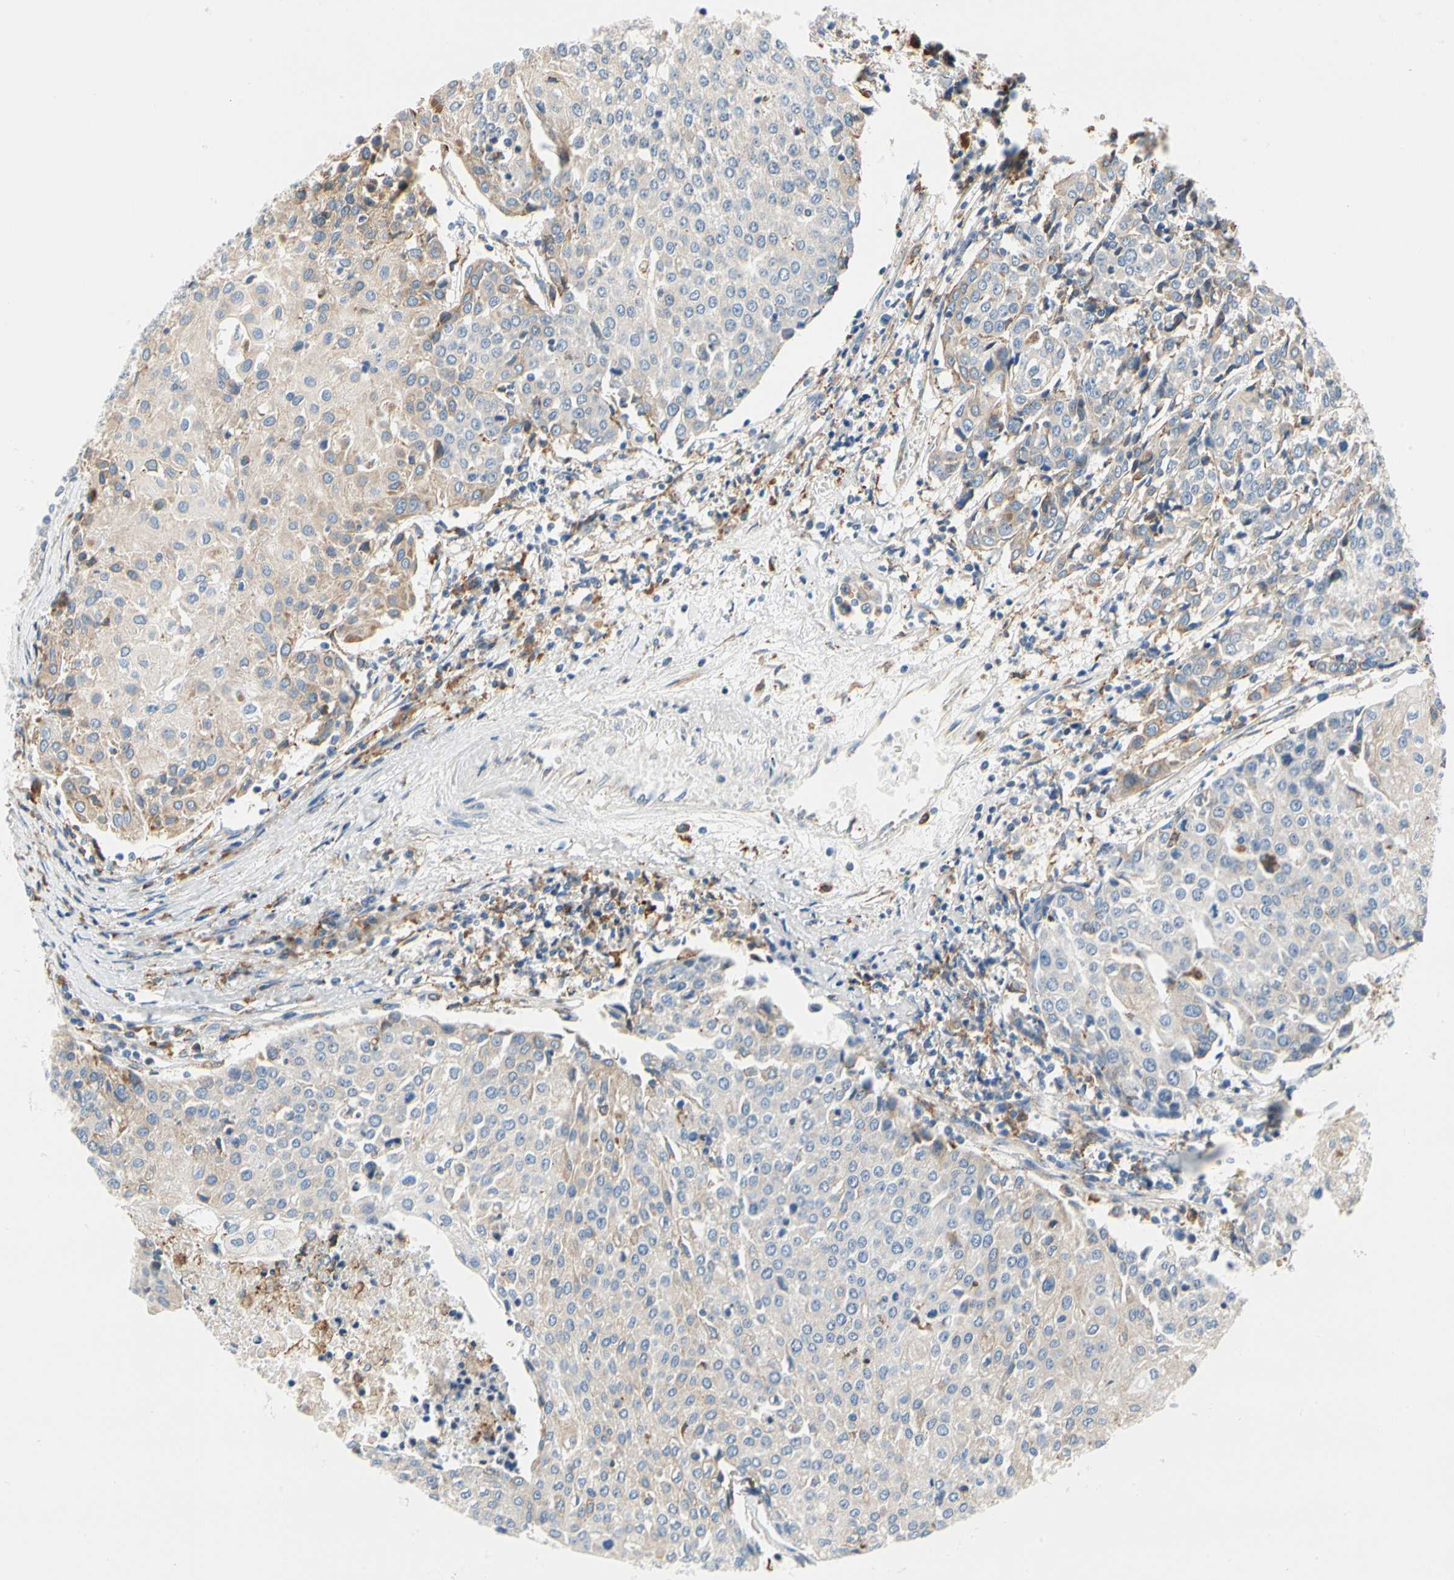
{"staining": {"intensity": "weak", "quantity": "<25%", "location": "cytoplasmic/membranous"}, "tissue": "urothelial cancer", "cell_type": "Tumor cells", "image_type": "cancer", "snomed": [{"axis": "morphology", "description": "Urothelial carcinoma, High grade"}, {"axis": "topography", "description": "Urinary bladder"}], "caption": "An image of human urothelial cancer is negative for staining in tumor cells. Nuclei are stained in blue.", "gene": "STXBP1", "patient": {"sex": "female", "age": 85}}